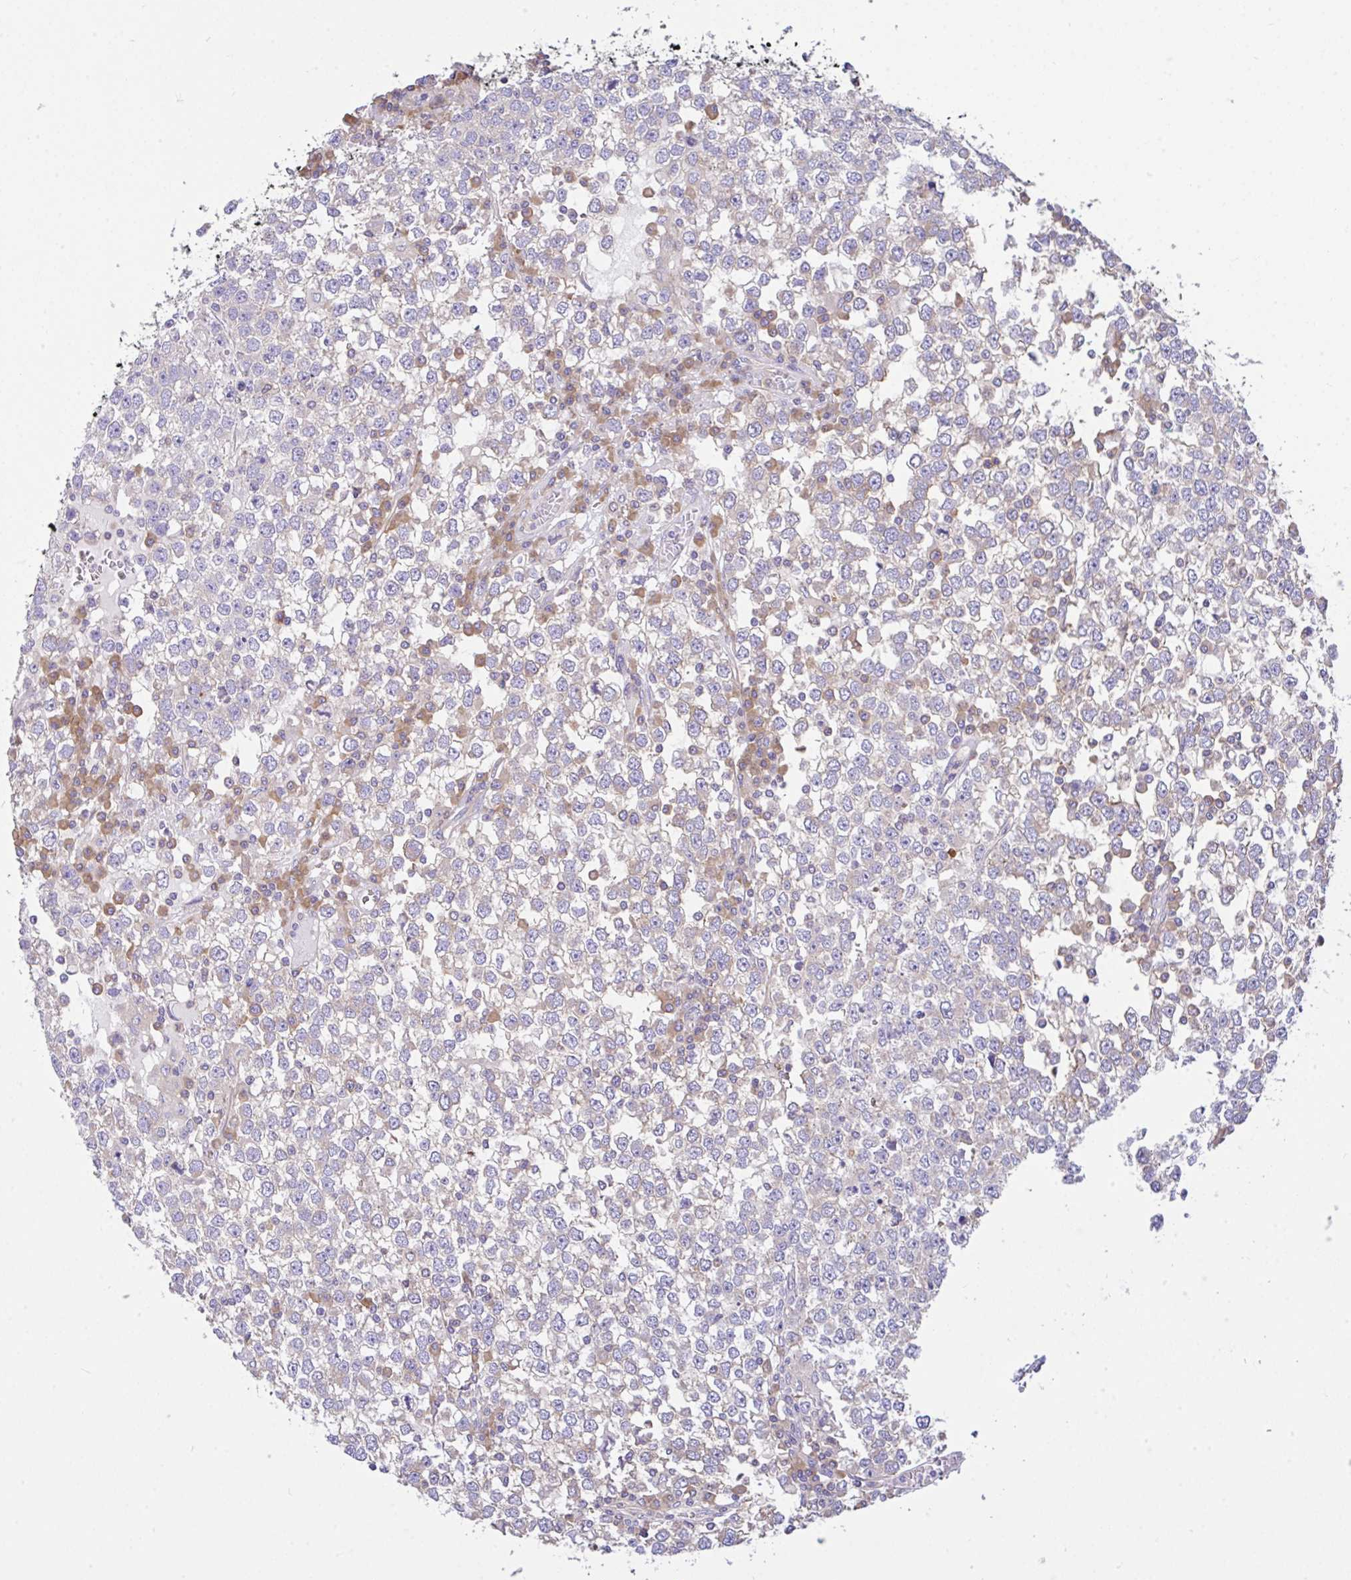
{"staining": {"intensity": "negative", "quantity": "none", "location": "none"}, "tissue": "testis cancer", "cell_type": "Tumor cells", "image_type": "cancer", "snomed": [{"axis": "morphology", "description": "Seminoma, NOS"}, {"axis": "topography", "description": "Testis"}], "caption": "Seminoma (testis) stained for a protein using immunohistochemistry demonstrates no expression tumor cells.", "gene": "GFPT2", "patient": {"sex": "male", "age": 65}}